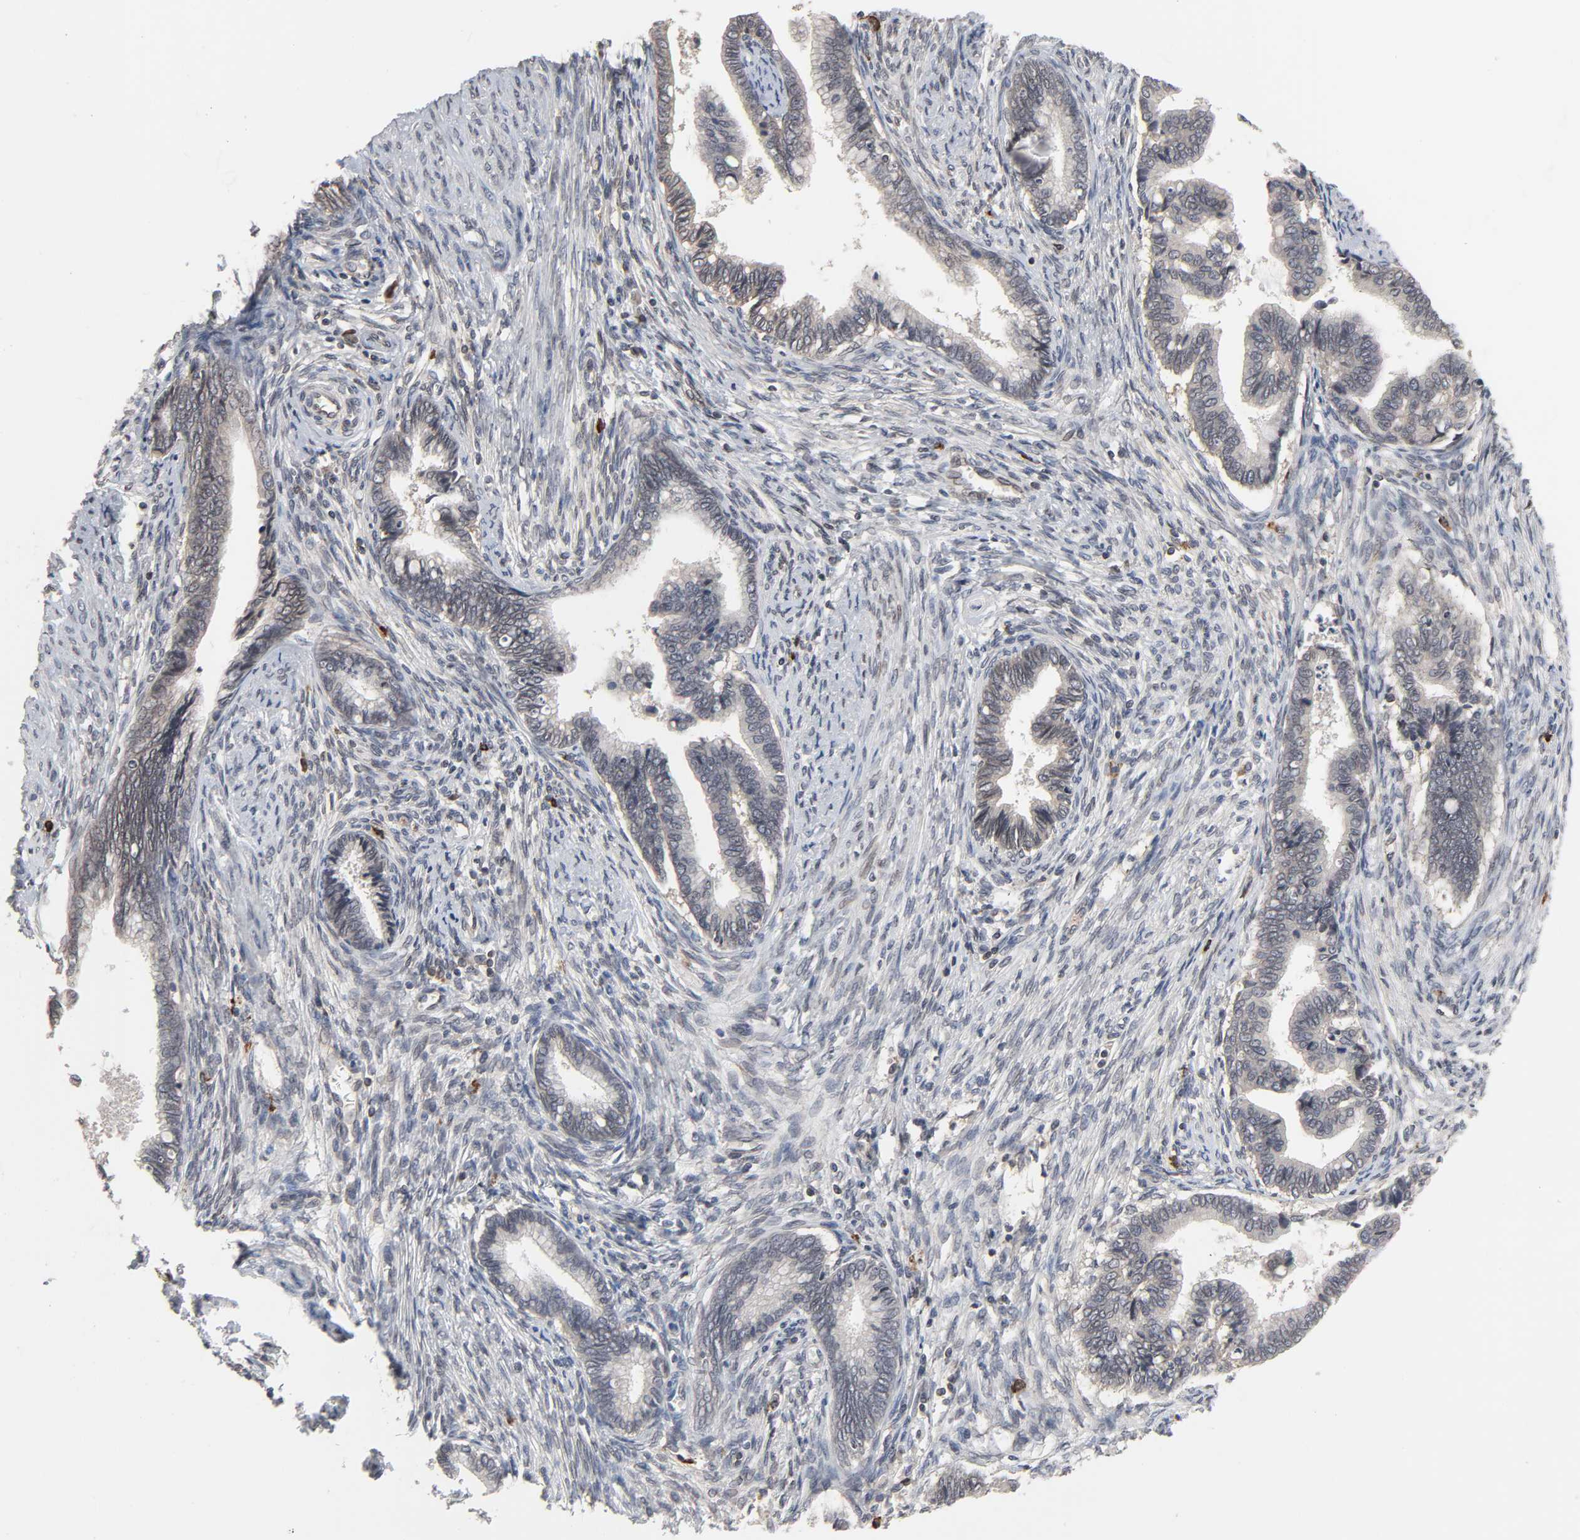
{"staining": {"intensity": "weak", "quantity": "25%-75%", "location": "cytoplasmic/membranous"}, "tissue": "cervical cancer", "cell_type": "Tumor cells", "image_type": "cancer", "snomed": [{"axis": "morphology", "description": "Adenocarcinoma, NOS"}, {"axis": "topography", "description": "Cervix"}], "caption": "Immunohistochemical staining of human cervical adenocarcinoma exhibits low levels of weak cytoplasmic/membranous protein expression in about 25%-75% of tumor cells. Nuclei are stained in blue.", "gene": "CCDC175", "patient": {"sex": "female", "age": 44}}